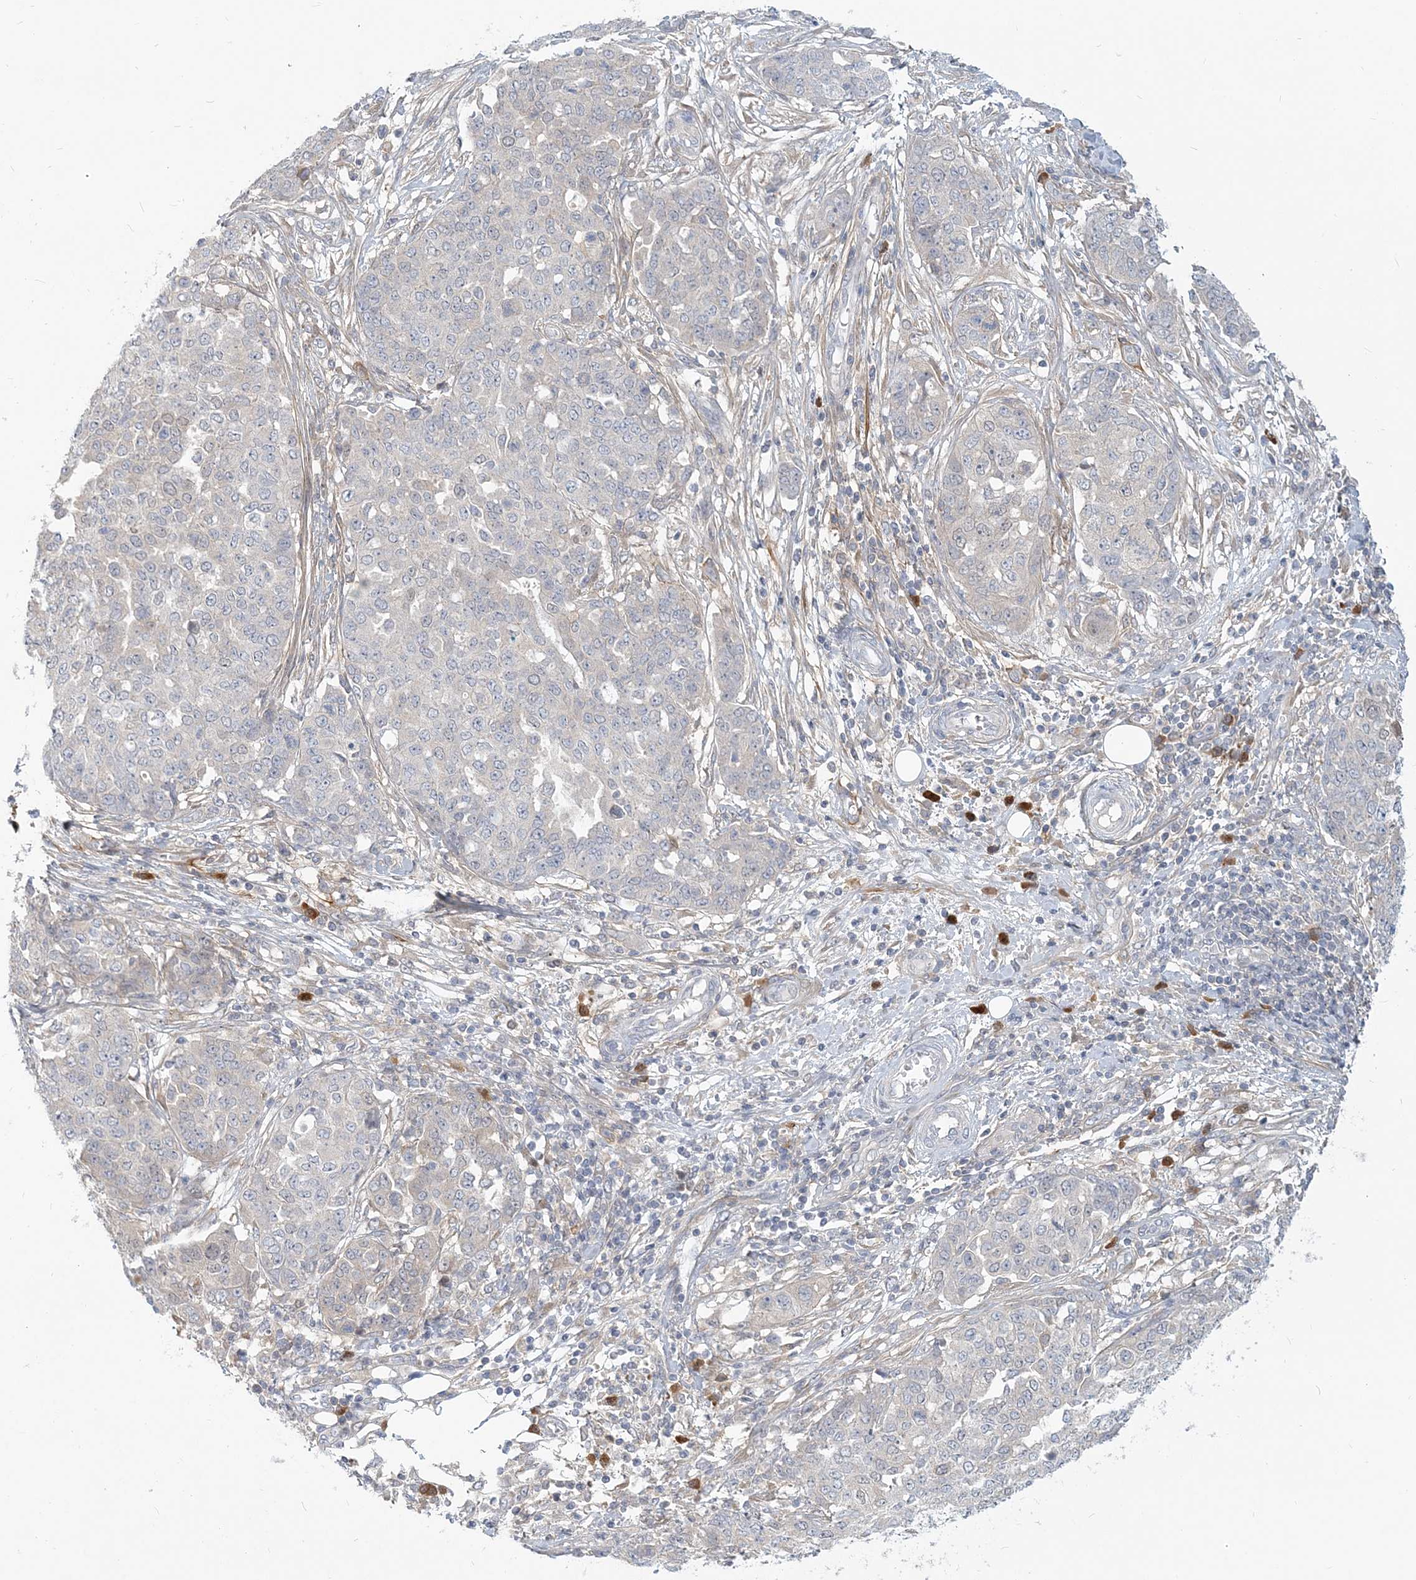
{"staining": {"intensity": "negative", "quantity": "none", "location": "none"}, "tissue": "ovarian cancer", "cell_type": "Tumor cells", "image_type": "cancer", "snomed": [{"axis": "morphology", "description": "Cystadenocarcinoma, serous, NOS"}, {"axis": "topography", "description": "Soft tissue"}, {"axis": "topography", "description": "Ovary"}], "caption": "IHC image of human ovarian cancer (serous cystadenocarcinoma) stained for a protein (brown), which shows no staining in tumor cells.", "gene": "GMPPA", "patient": {"sex": "female", "age": 57}}